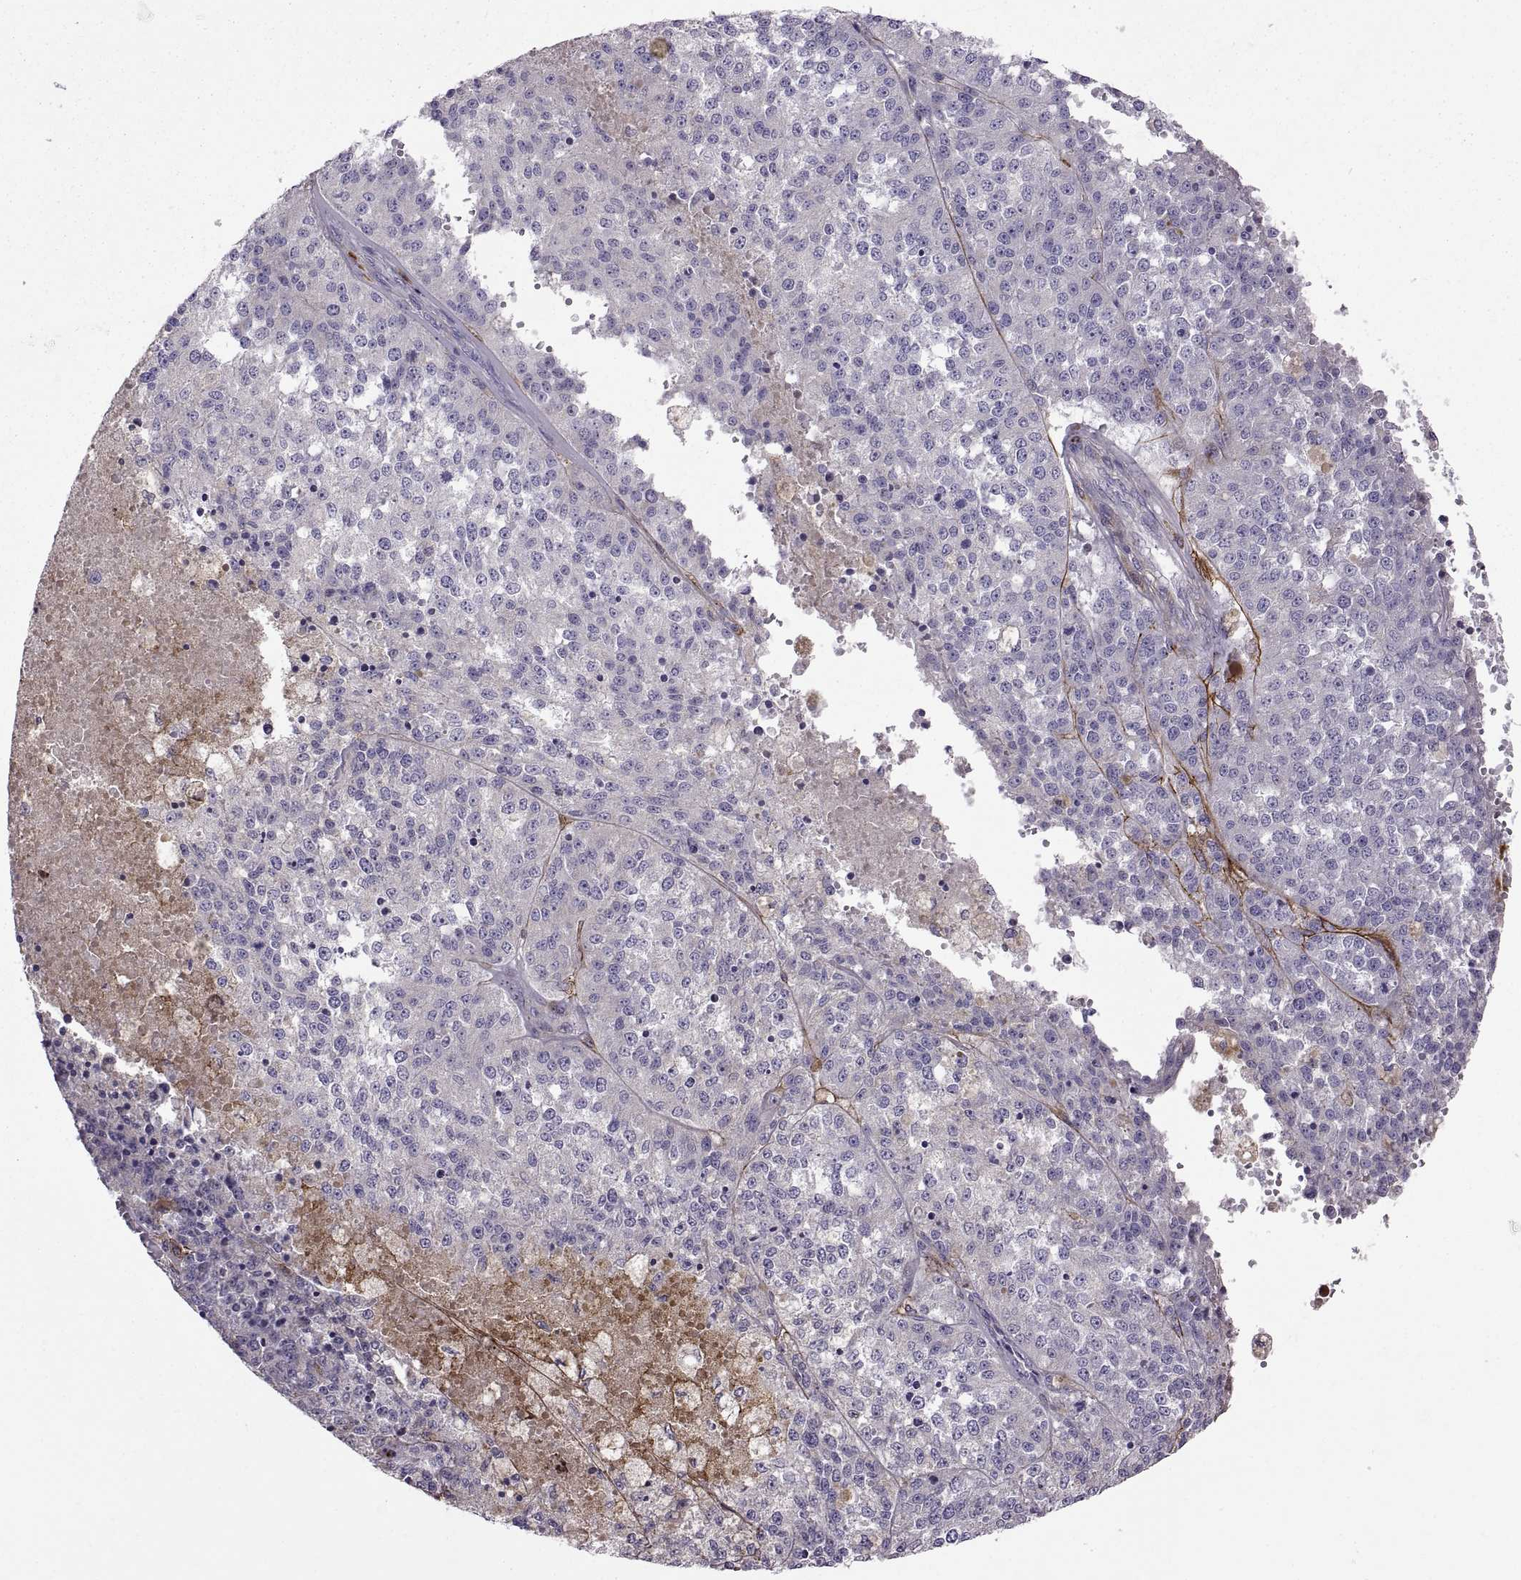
{"staining": {"intensity": "negative", "quantity": "none", "location": "none"}, "tissue": "melanoma", "cell_type": "Tumor cells", "image_type": "cancer", "snomed": [{"axis": "morphology", "description": "Malignant melanoma, Metastatic site"}, {"axis": "topography", "description": "Lymph node"}], "caption": "This is an immunohistochemistry histopathology image of human malignant melanoma (metastatic site). There is no positivity in tumor cells.", "gene": "EMILIN2", "patient": {"sex": "female", "age": 64}}